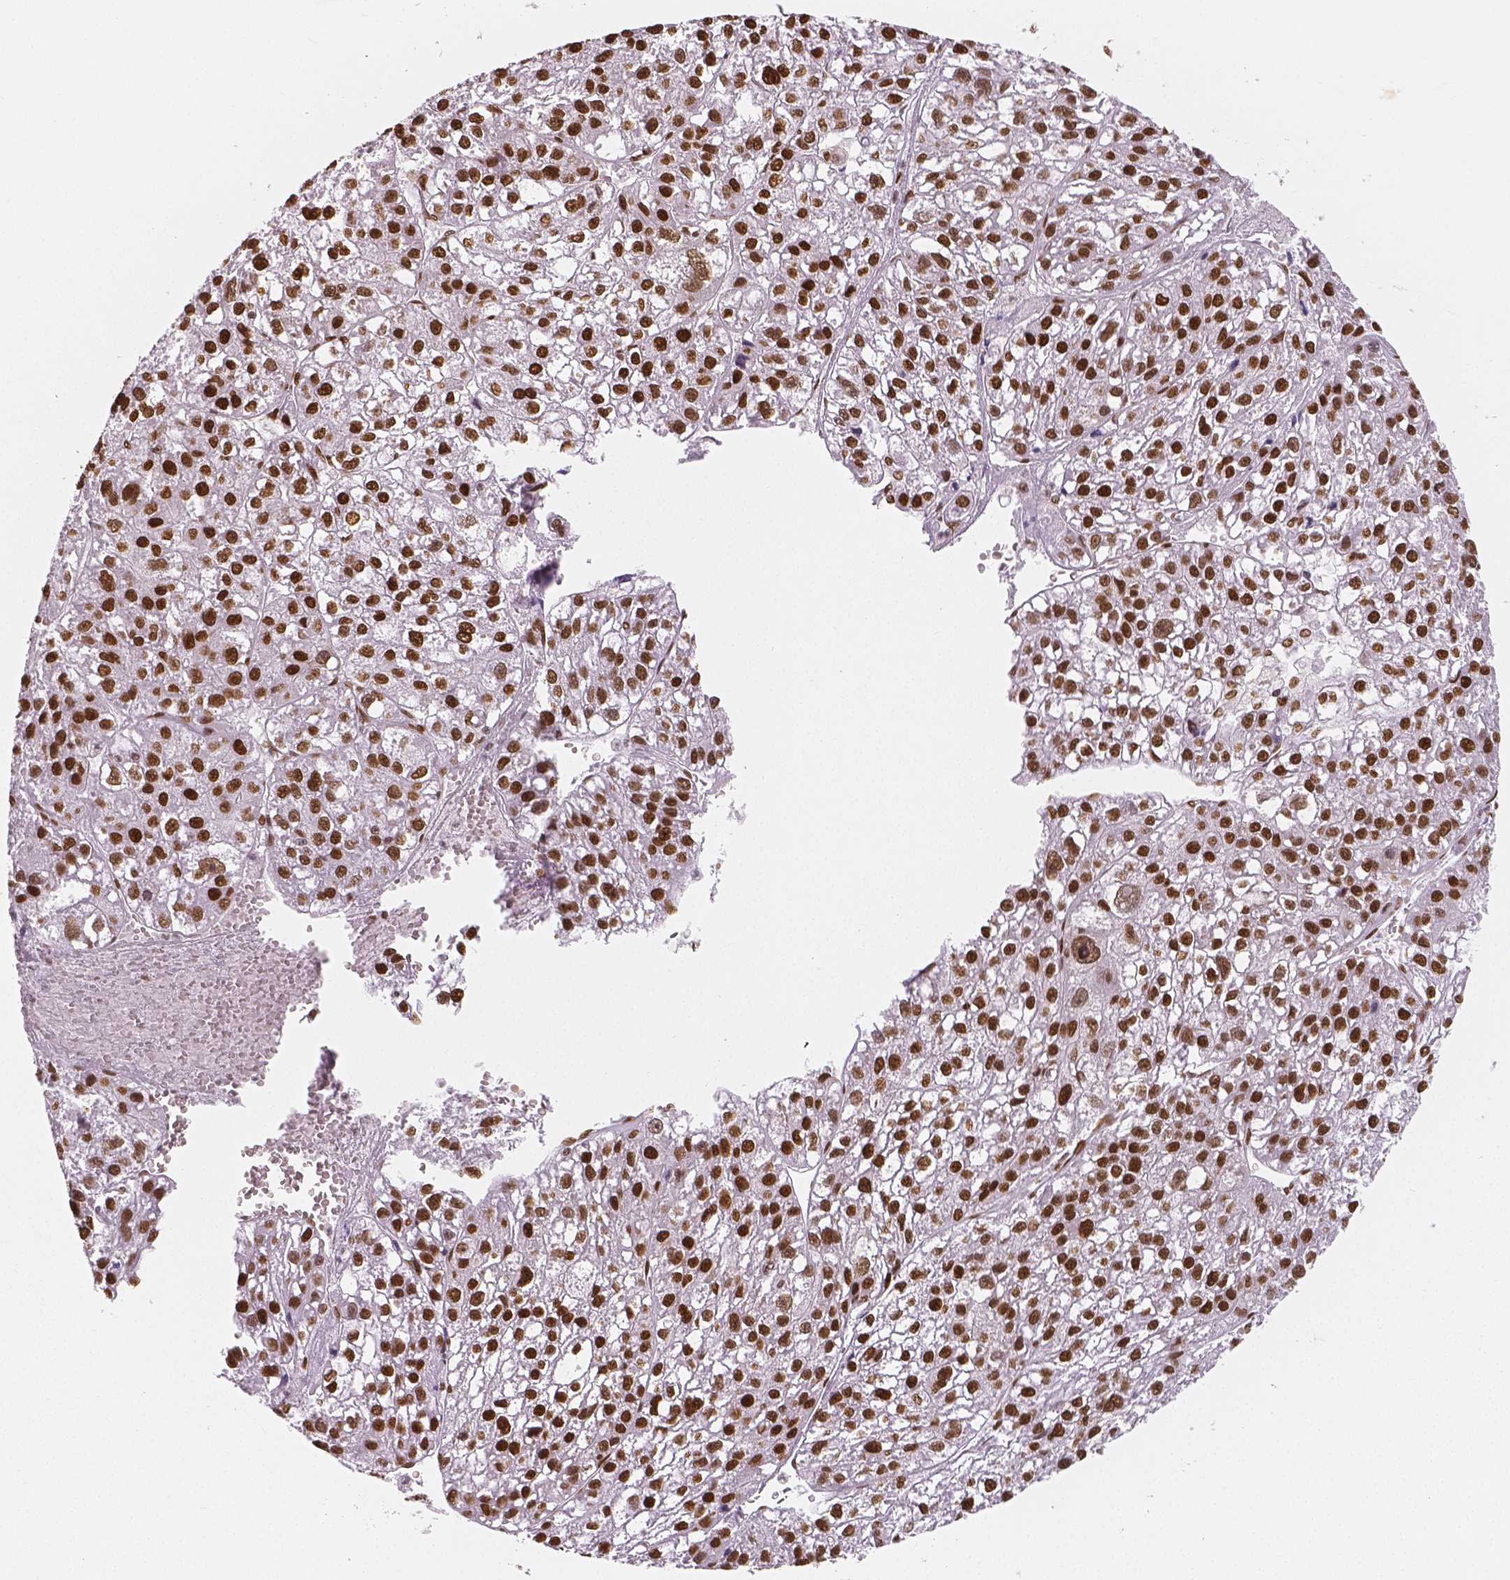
{"staining": {"intensity": "strong", "quantity": ">75%", "location": "nuclear"}, "tissue": "liver cancer", "cell_type": "Tumor cells", "image_type": "cancer", "snomed": [{"axis": "morphology", "description": "Carcinoma, Hepatocellular, NOS"}, {"axis": "topography", "description": "Liver"}], "caption": "Immunohistochemical staining of human liver hepatocellular carcinoma demonstrates high levels of strong nuclear protein staining in approximately >75% of tumor cells.", "gene": "NUCKS1", "patient": {"sex": "female", "age": 70}}